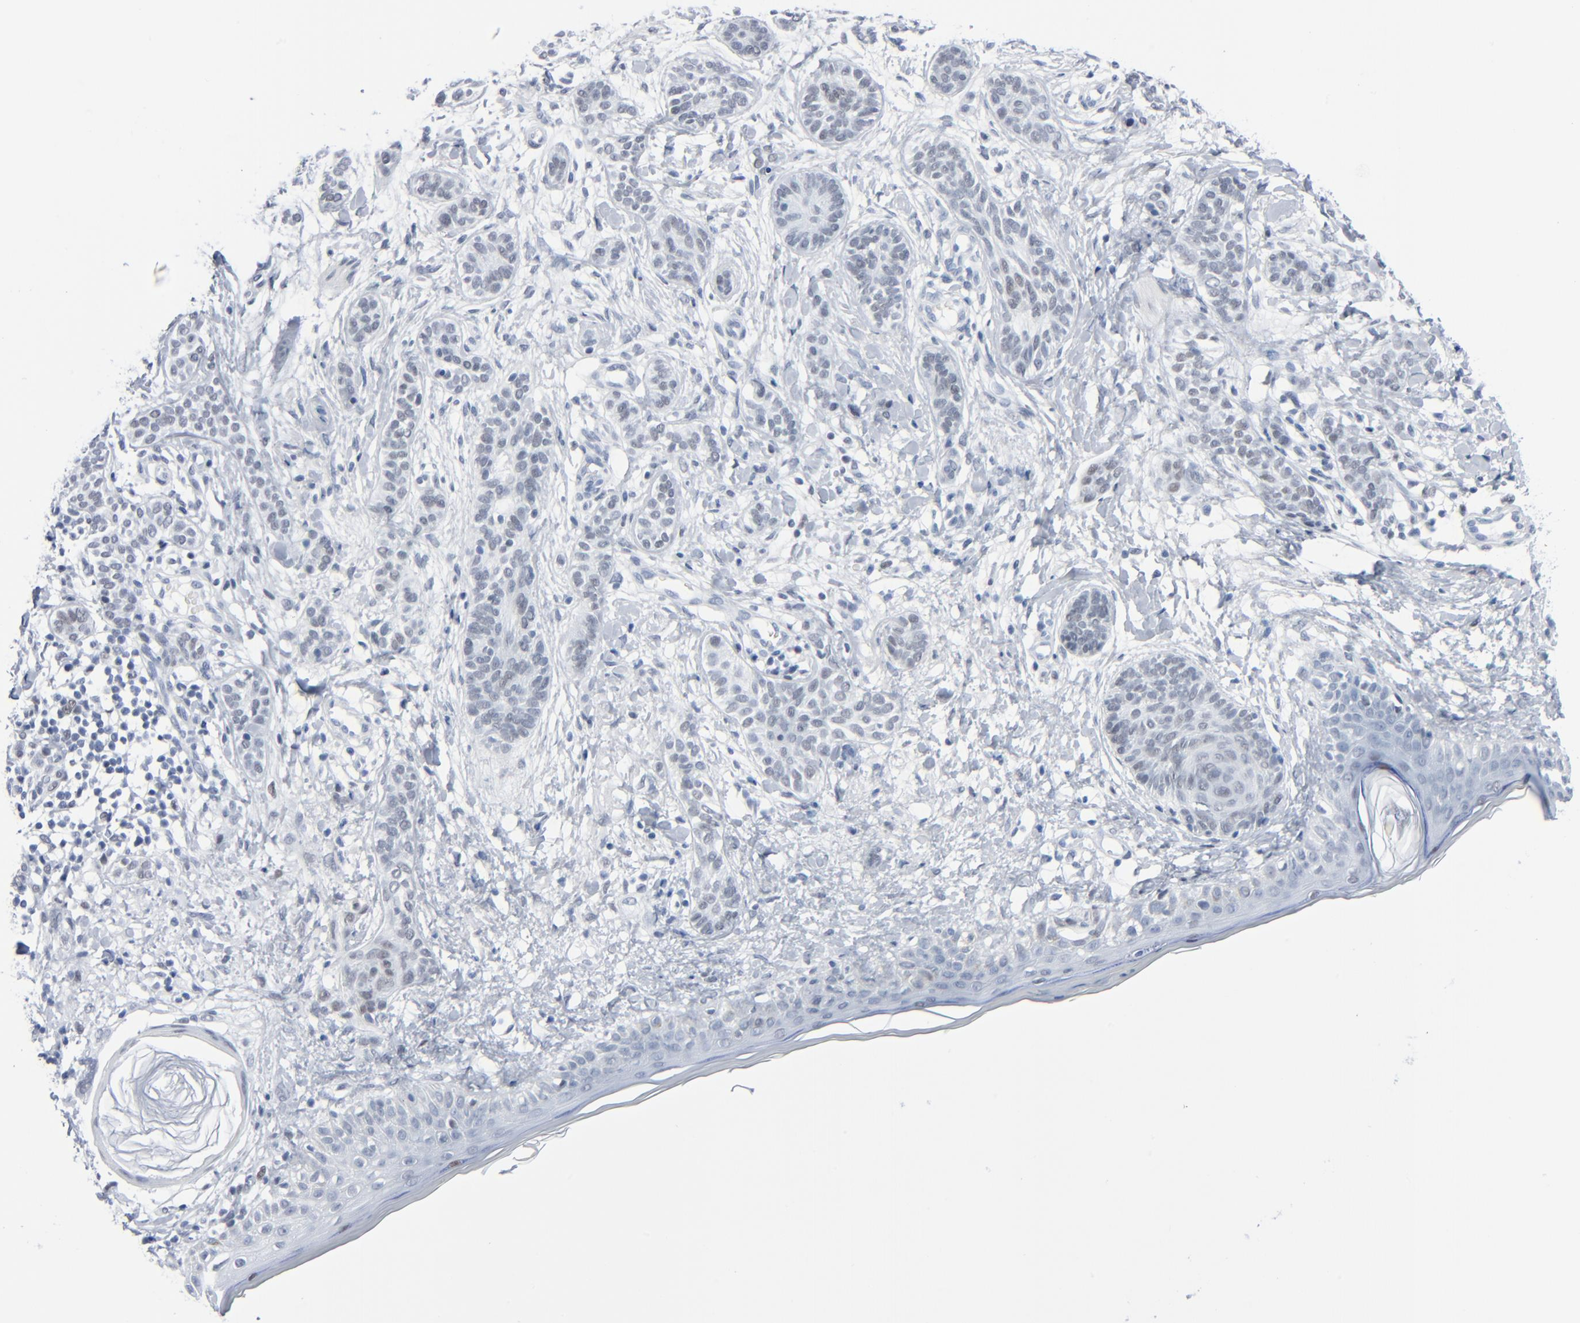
{"staining": {"intensity": "weak", "quantity": "<25%", "location": "nuclear"}, "tissue": "skin cancer", "cell_type": "Tumor cells", "image_type": "cancer", "snomed": [{"axis": "morphology", "description": "Normal tissue, NOS"}, {"axis": "morphology", "description": "Basal cell carcinoma"}, {"axis": "topography", "description": "Skin"}], "caption": "Photomicrograph shows no significant protein staining in tumor cells of skin basal cell carcinoma.", "gene": "SIRT1", "patient": {"sex": "male", "age": 63}}